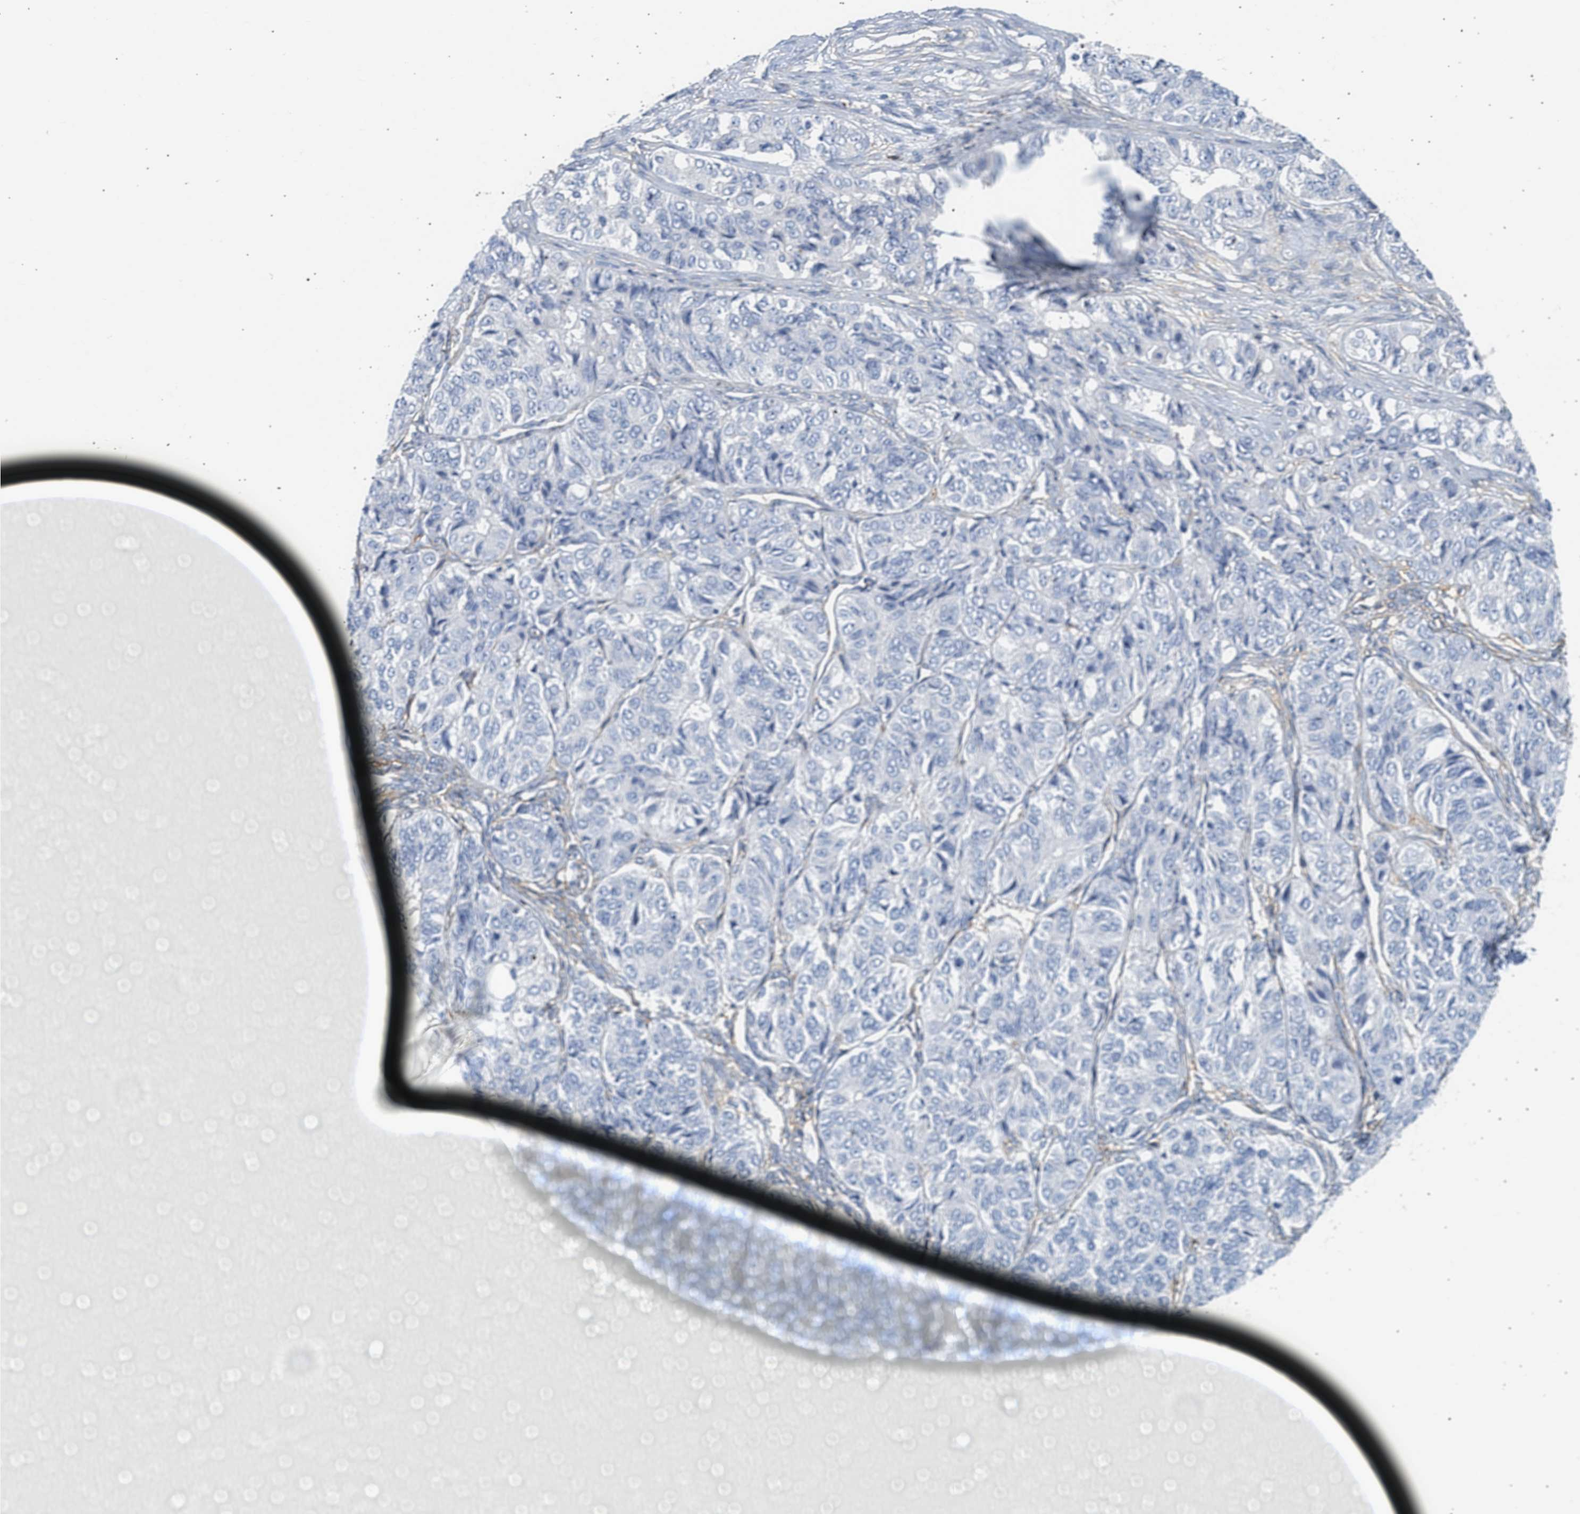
{"staining": {"intensity": "negative", "quantity": "none", "location": "none"}, "tissue": "ovarian cancer", "cell_type": "Tumor cells", "image_type": "cancer", "snomed": [{"axis": "morphology", "description": "Carcinoma, endometroid"}, {"axis": "topography", "description": "Ovary"}], "caption": "The IHC micrograph has no significant expression in tumor cells of endometroid carcinoma (ovarian) tissue.", "gene": "BVES", "patient": {"sex": "female", "age": 51}}